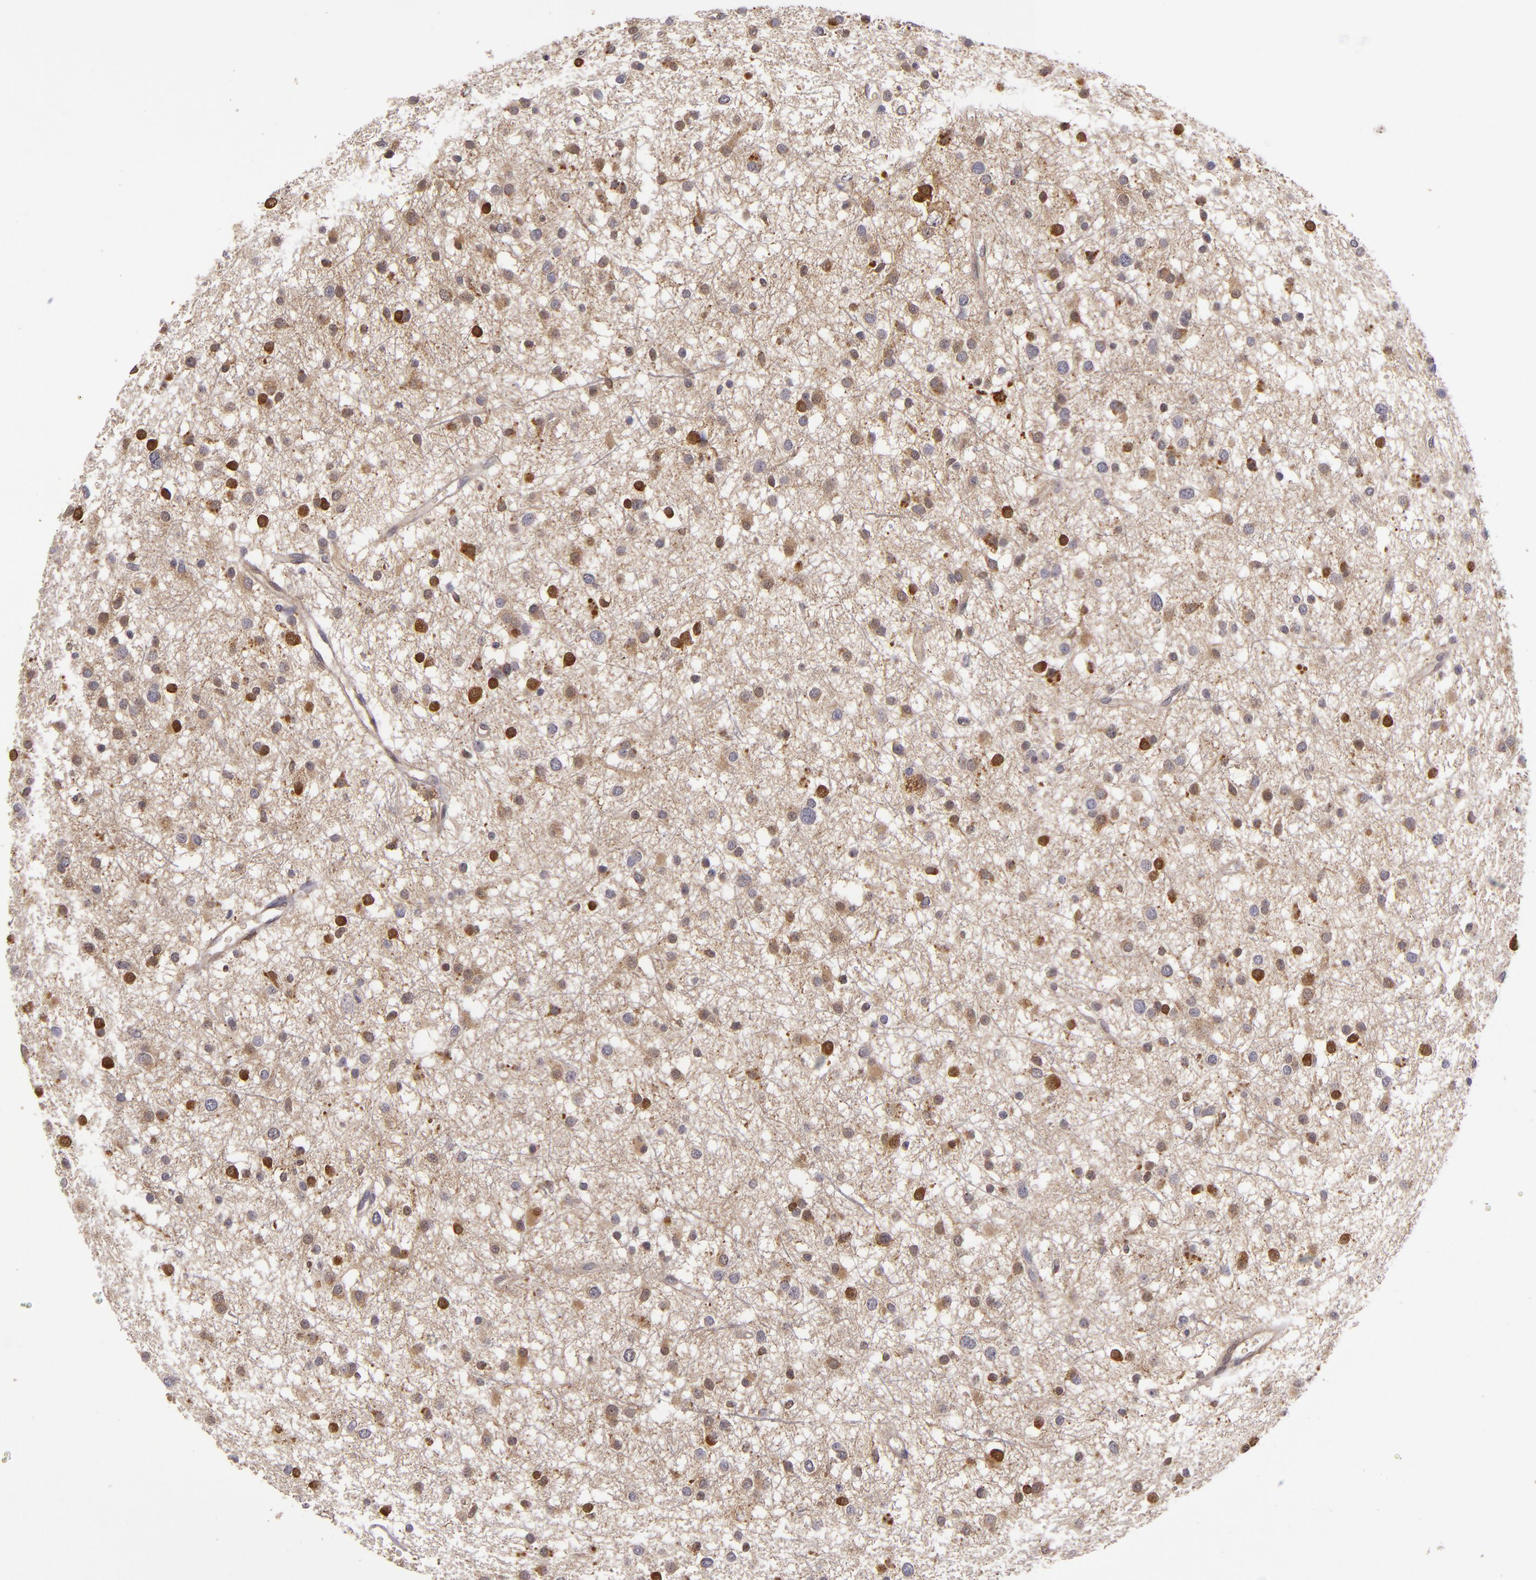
{"staining": {"intensity": "moderate", "quantity": "25%-75%", "location": "cytoplasmic/membranous"}, "tissue": "glioma", "cell_type": "Tumor cells", "image_type": "cancer", "snomed": [{"axis": "morphology", "description": "Glioma, malignant, Low grade"}, {"axis": "topography", "description": "Brain"}], "caption": "Protein expression analysis of human low-grade glioma (malignant) reveals moderate cytoplasmic/membranous expression in about 25%-75% of tumor cells.", "gene": "FHIT", "patient": {"sex": "female", "age": 36}}